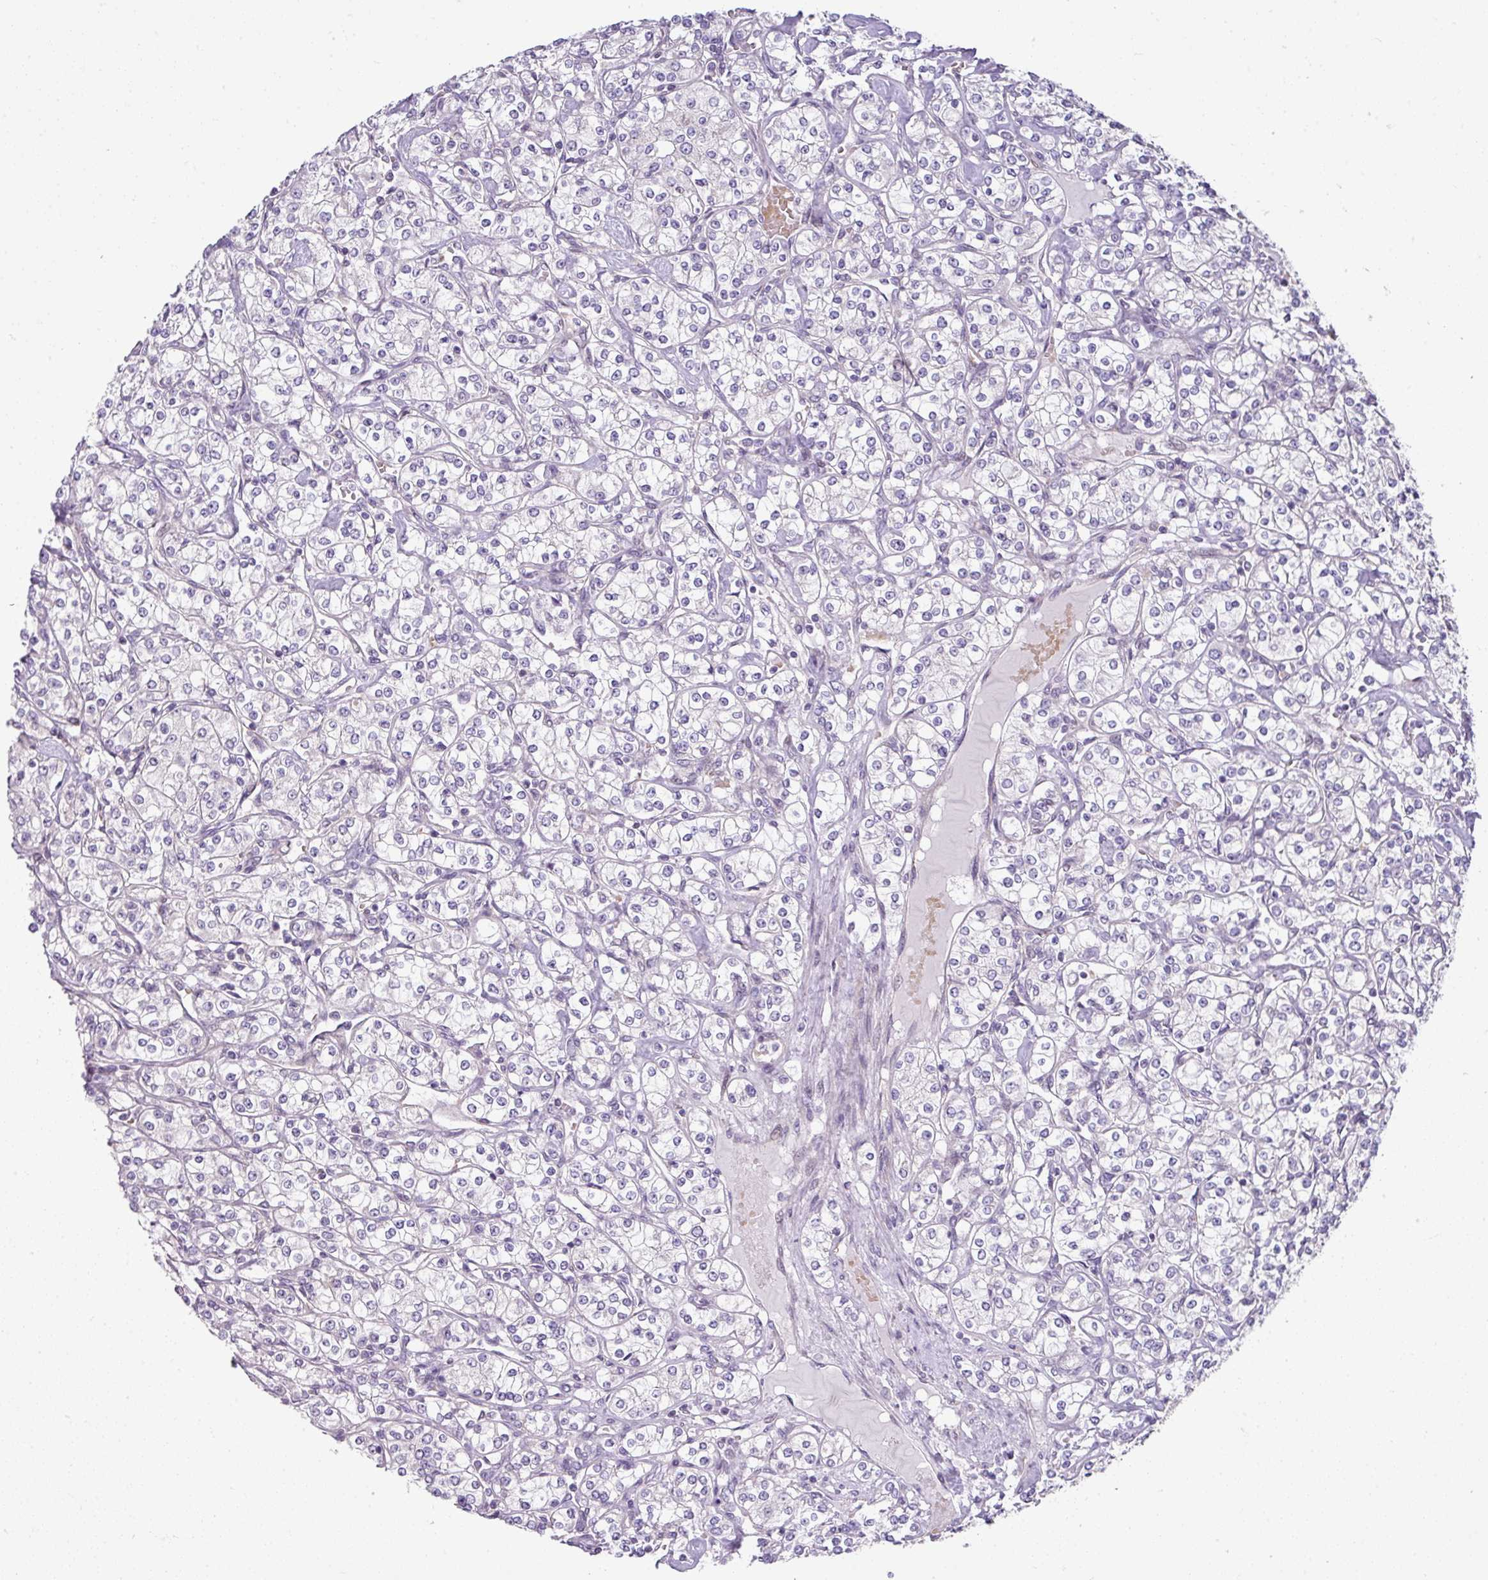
{"staining": {"intensity": "negative", "quantity": "none", "location": "none"}, "tissue": "renal cancer", "cell_type": "Tumor cells", "image_type": "cancer", "snomed": [{"axis": "morphology", "description": "Adenocarcinoma, NOS"}, {"axis": "topography", "description": "Kidney"}], "caption": "Immunohistochemistry photomicrograph of neoplastic tissue: renal adenocarcinoma stained with DAB (3,3'-diaminobenzidine) demonstrates no significant protein positivity in tumor cells.", "gene": "STAT5A", "patient": {"sex": "male", "age": 77}}